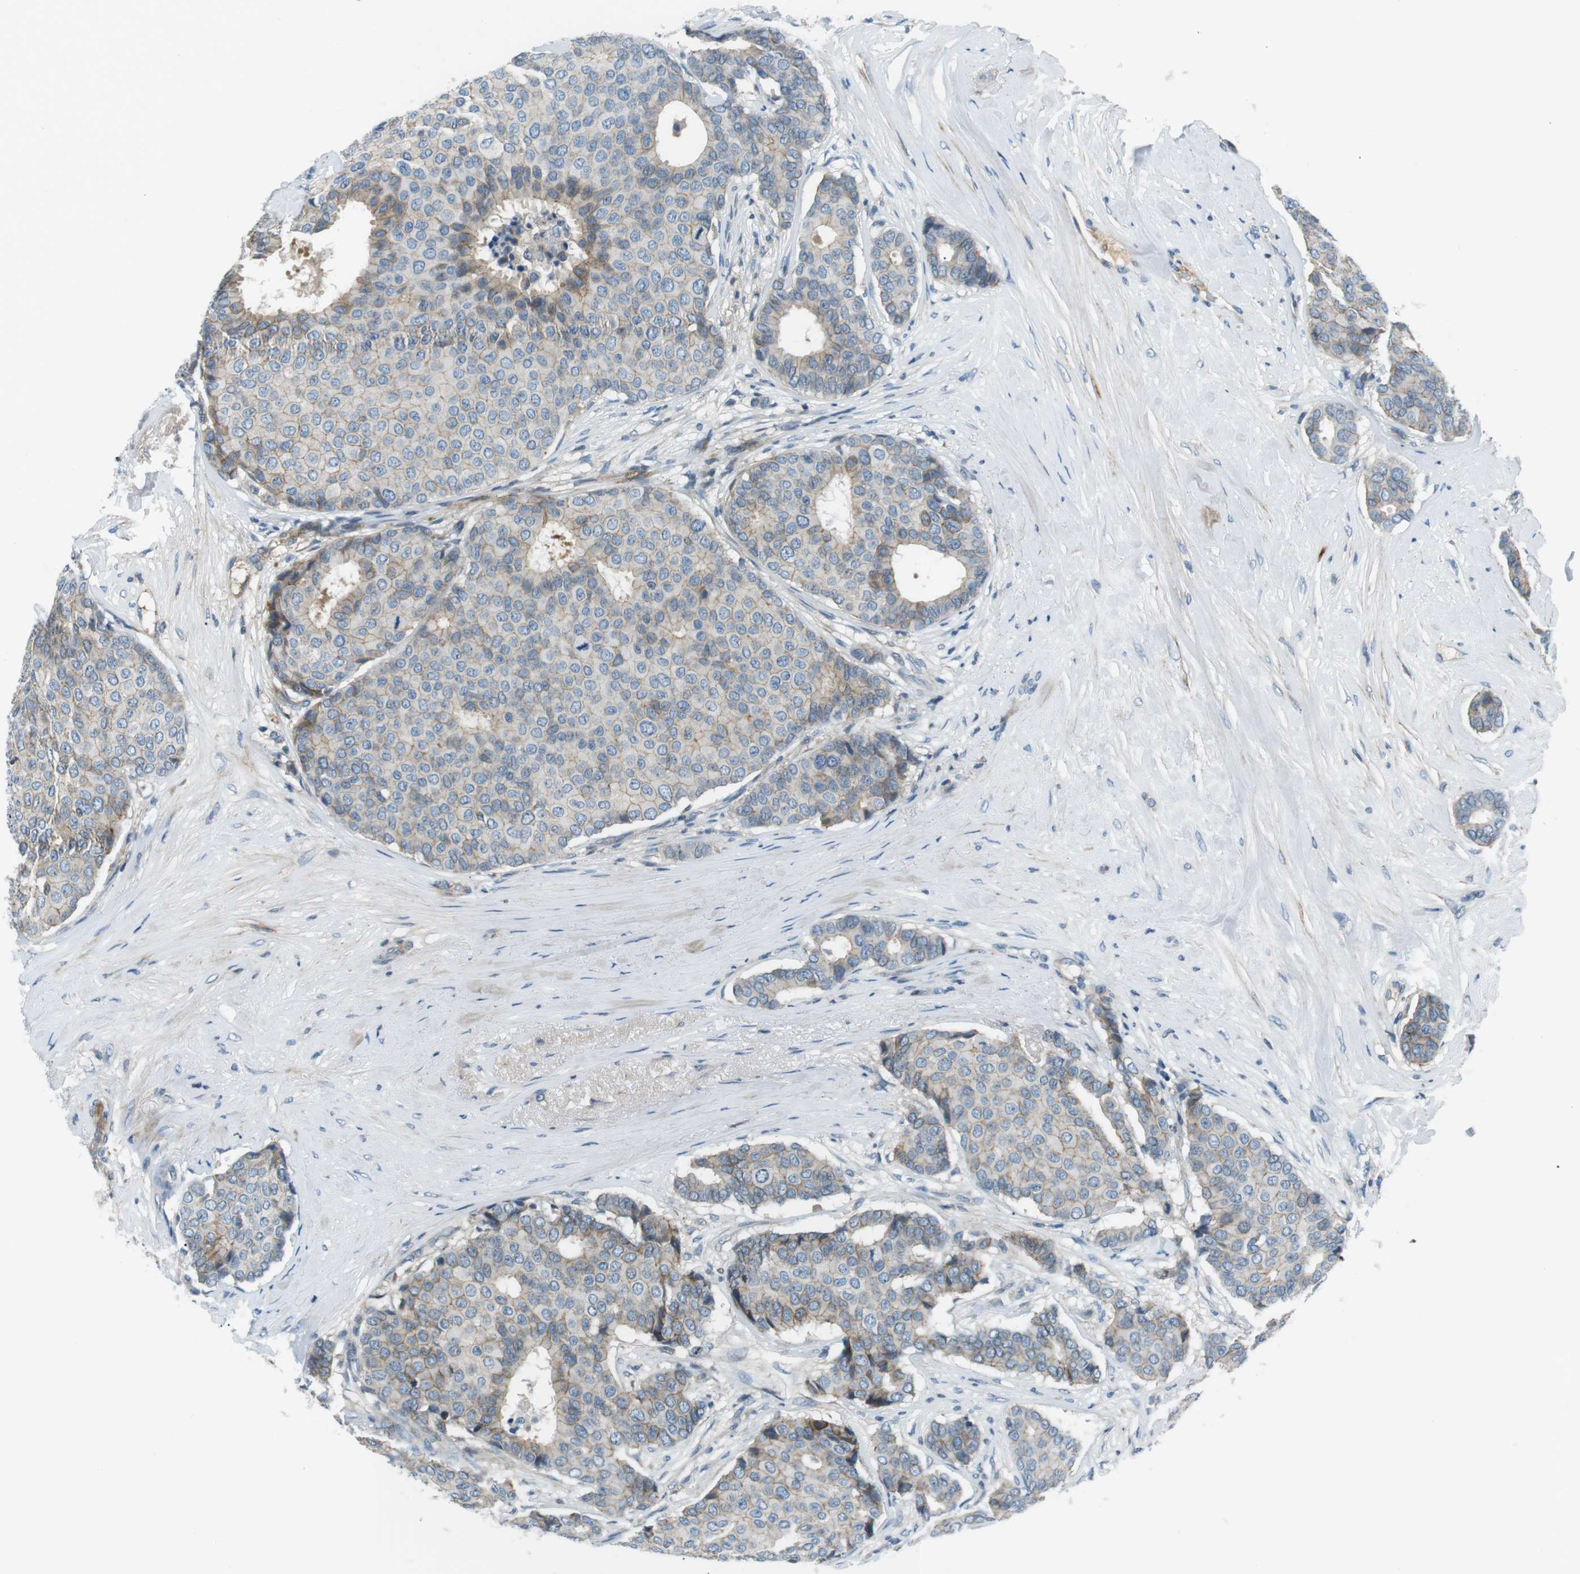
{"staining": {"intensity": "weak", "quantity": "<25%", "location": "cytoplasmic/membranous"}, "tissue": "breast cancer", "cell_type": "Tumor cells", "image_type": "cancer", "snomed": [{"axis": "morphology", "description": "Duct carcinoma"}, {"axis": "topography", "description": "Breast"}], "caption": "Micrograph shows no significant protein expression in tumor cells of breast cancer (intraductal carcinoma). (Immunohistochemistry (ihc), brightfield microscopy, high magnification).", "gene": "ARVCF", "patient": {"sex": "female", "age": 75}}